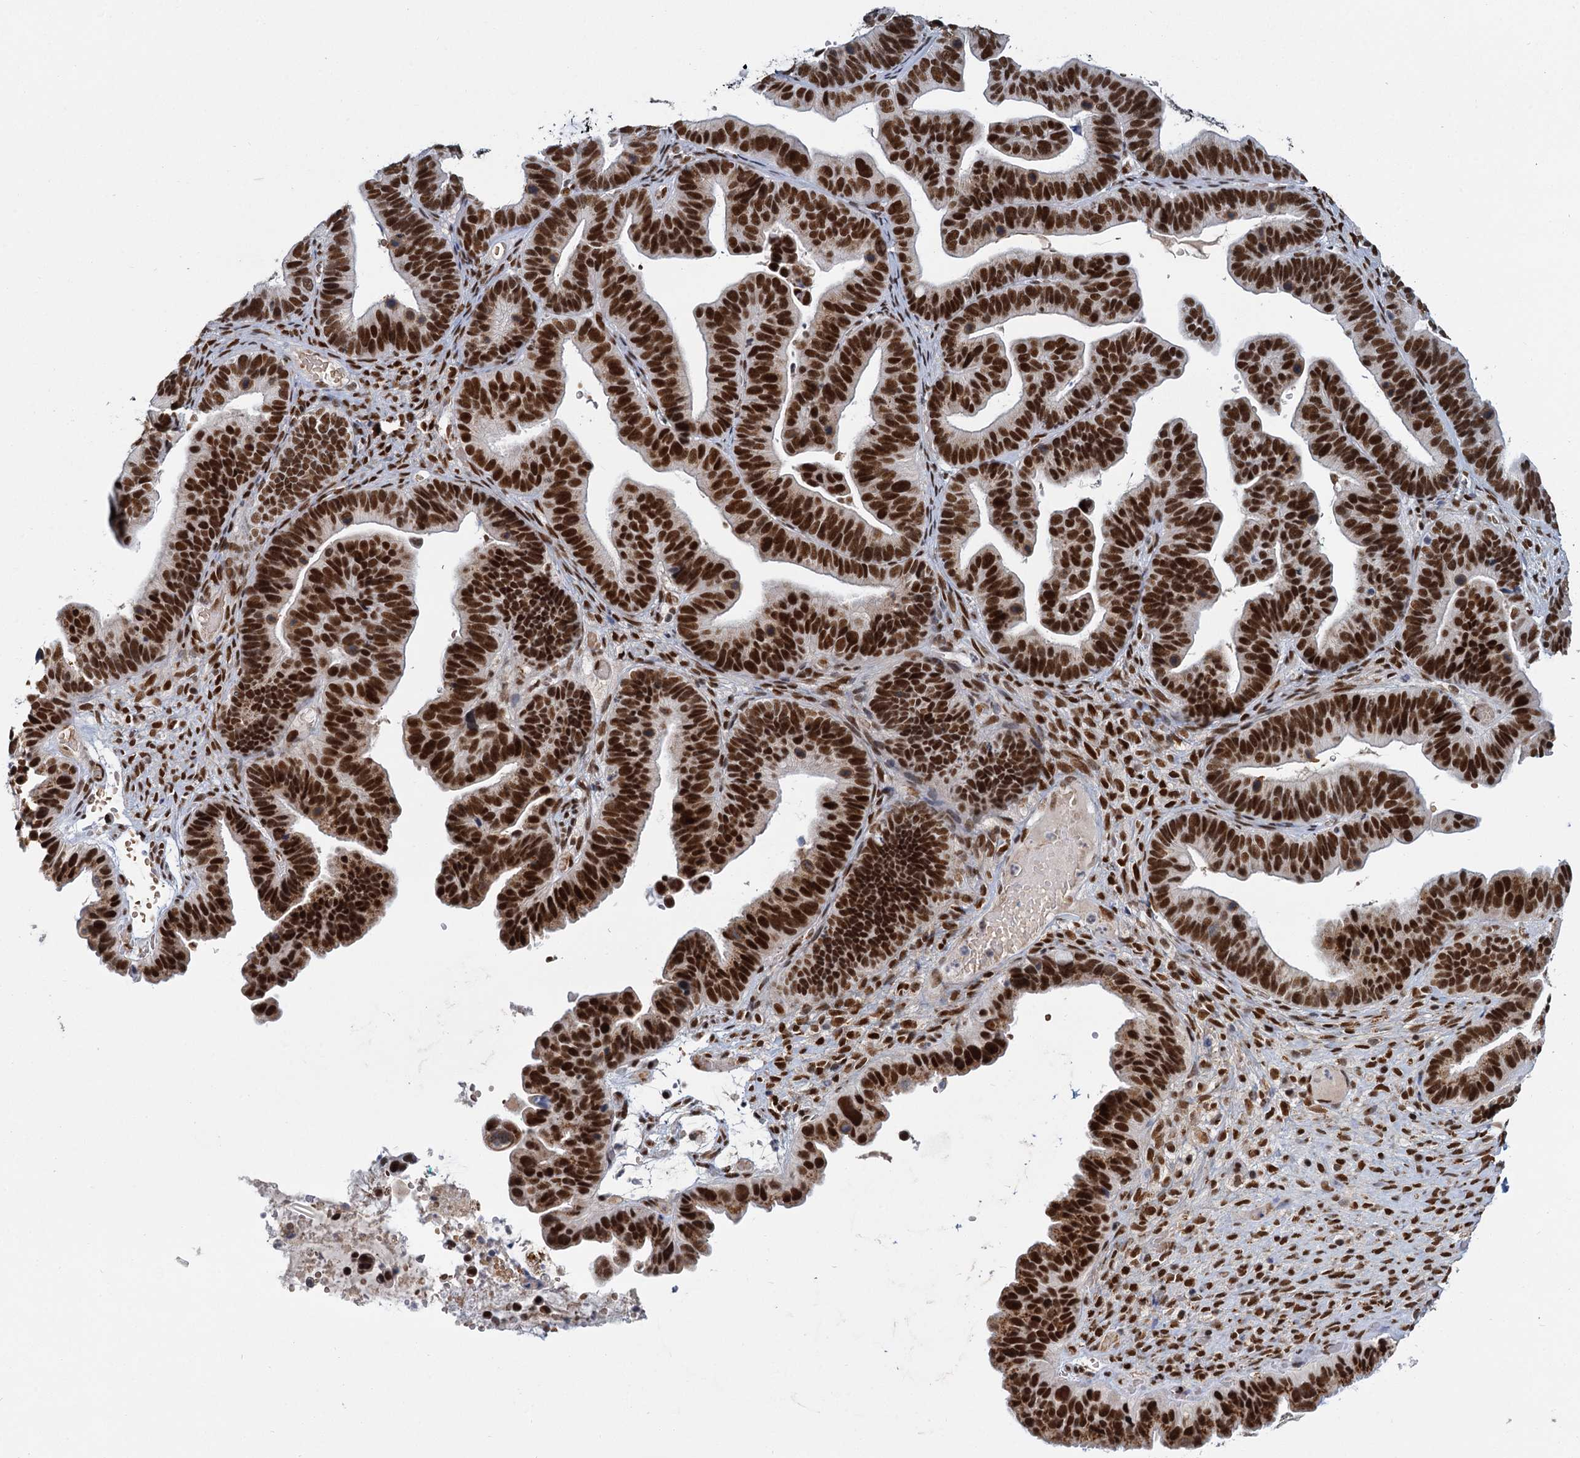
{"staining": {"intensity": "strong", "quantity": ">75%", "location": "nuclear"}, "tissue": "ovarian cancer", "cell_type": "Tumor cells", "image_type": "cancer", "snomed": [{"axis": "morphology", "description": "Cystadenocarcinoma, serous, NOS"}, {"axis": "topography", "description": "Ovary"}], "caption": "Ovarian cancer was stained to show a protein in brown. There is high levels of strong nuclear positivity in about >75% of tumor cells.", "gene": "RPRD1A", "patient": {"sex": "female", "age": 56}}